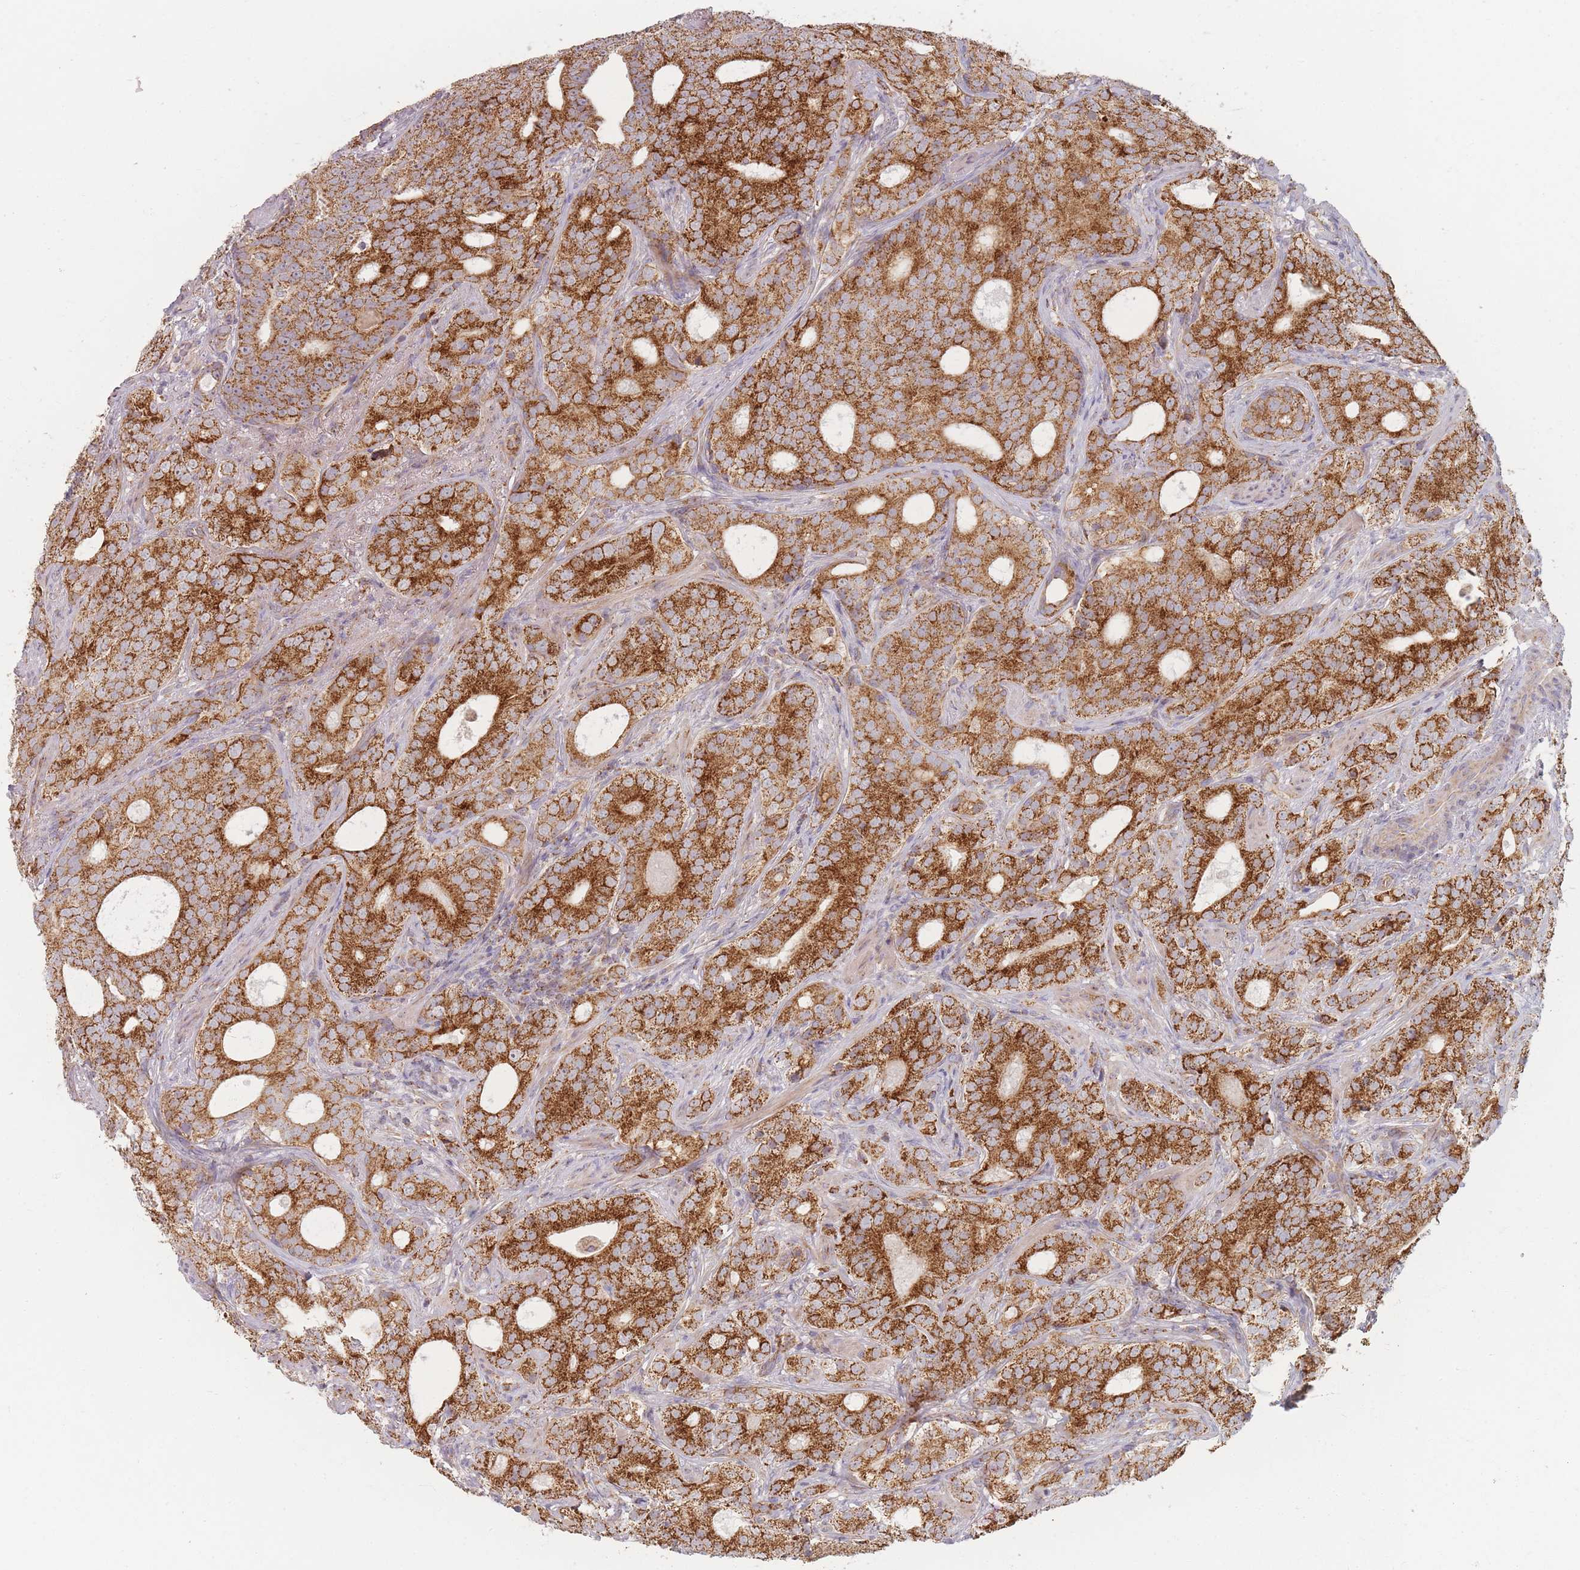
{"staining": {"intensity": "strong", "quantity": ">75%", "location": "cytoplasmic/membranous"}, "tissue": "prostate cancer", "cell_type": "Tumor cells", "image_type": "cancer", "snomed": [{"axis": "morphology", "description": "Adenocarcinoma, High grade"}, {"axis": "topography", "description": "Prostate"}], "caption": "Prostate high-grade adenocarcinoma stained with a brown dye shows strong cytoplasmic/membranous positive staining in approximately >75% of tumor cells.", "gene": "ESRP2", "patient": {"sex": "male", "age": 64}}